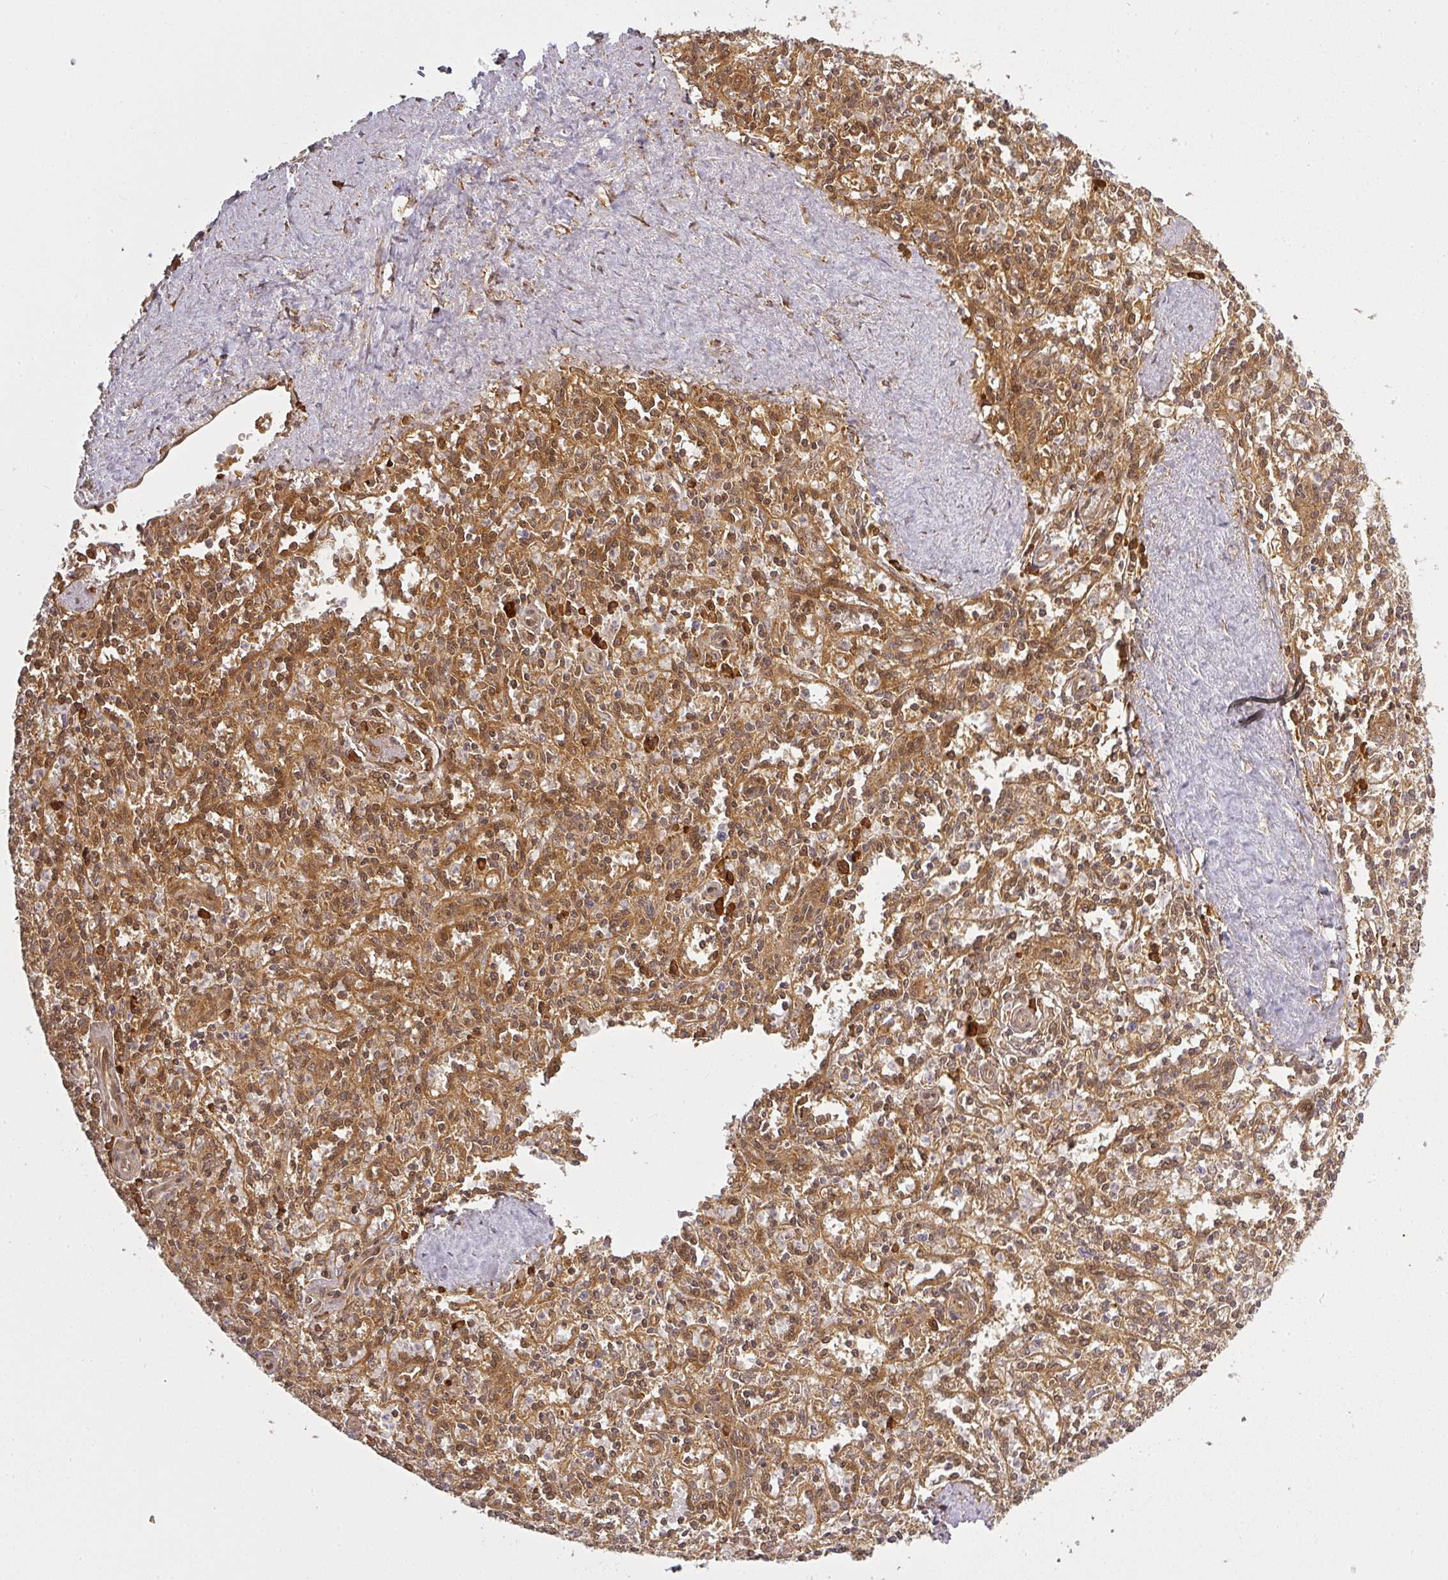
{"staining": {"intensity": "strong", "quantity": ">75%", "location": "cytoplasmic/membranous"}, "tissue": "spleen", "cell_type": "Cells in red pulp", "image_type": "normal", "snomed": [{"axis": "morphology", "description": "Normal tissue, NOS"}, {"axis": "topography", "description": "Spleen"}], "caption": "Immunohistochemical staining of unremarkable human spleen shows high levels of strong cytoplasmic/membranous expression in approximately >75% of cells in red pulp.", "gene": "PPP6R3", "patient": {"sex": "female", "age": 70}}